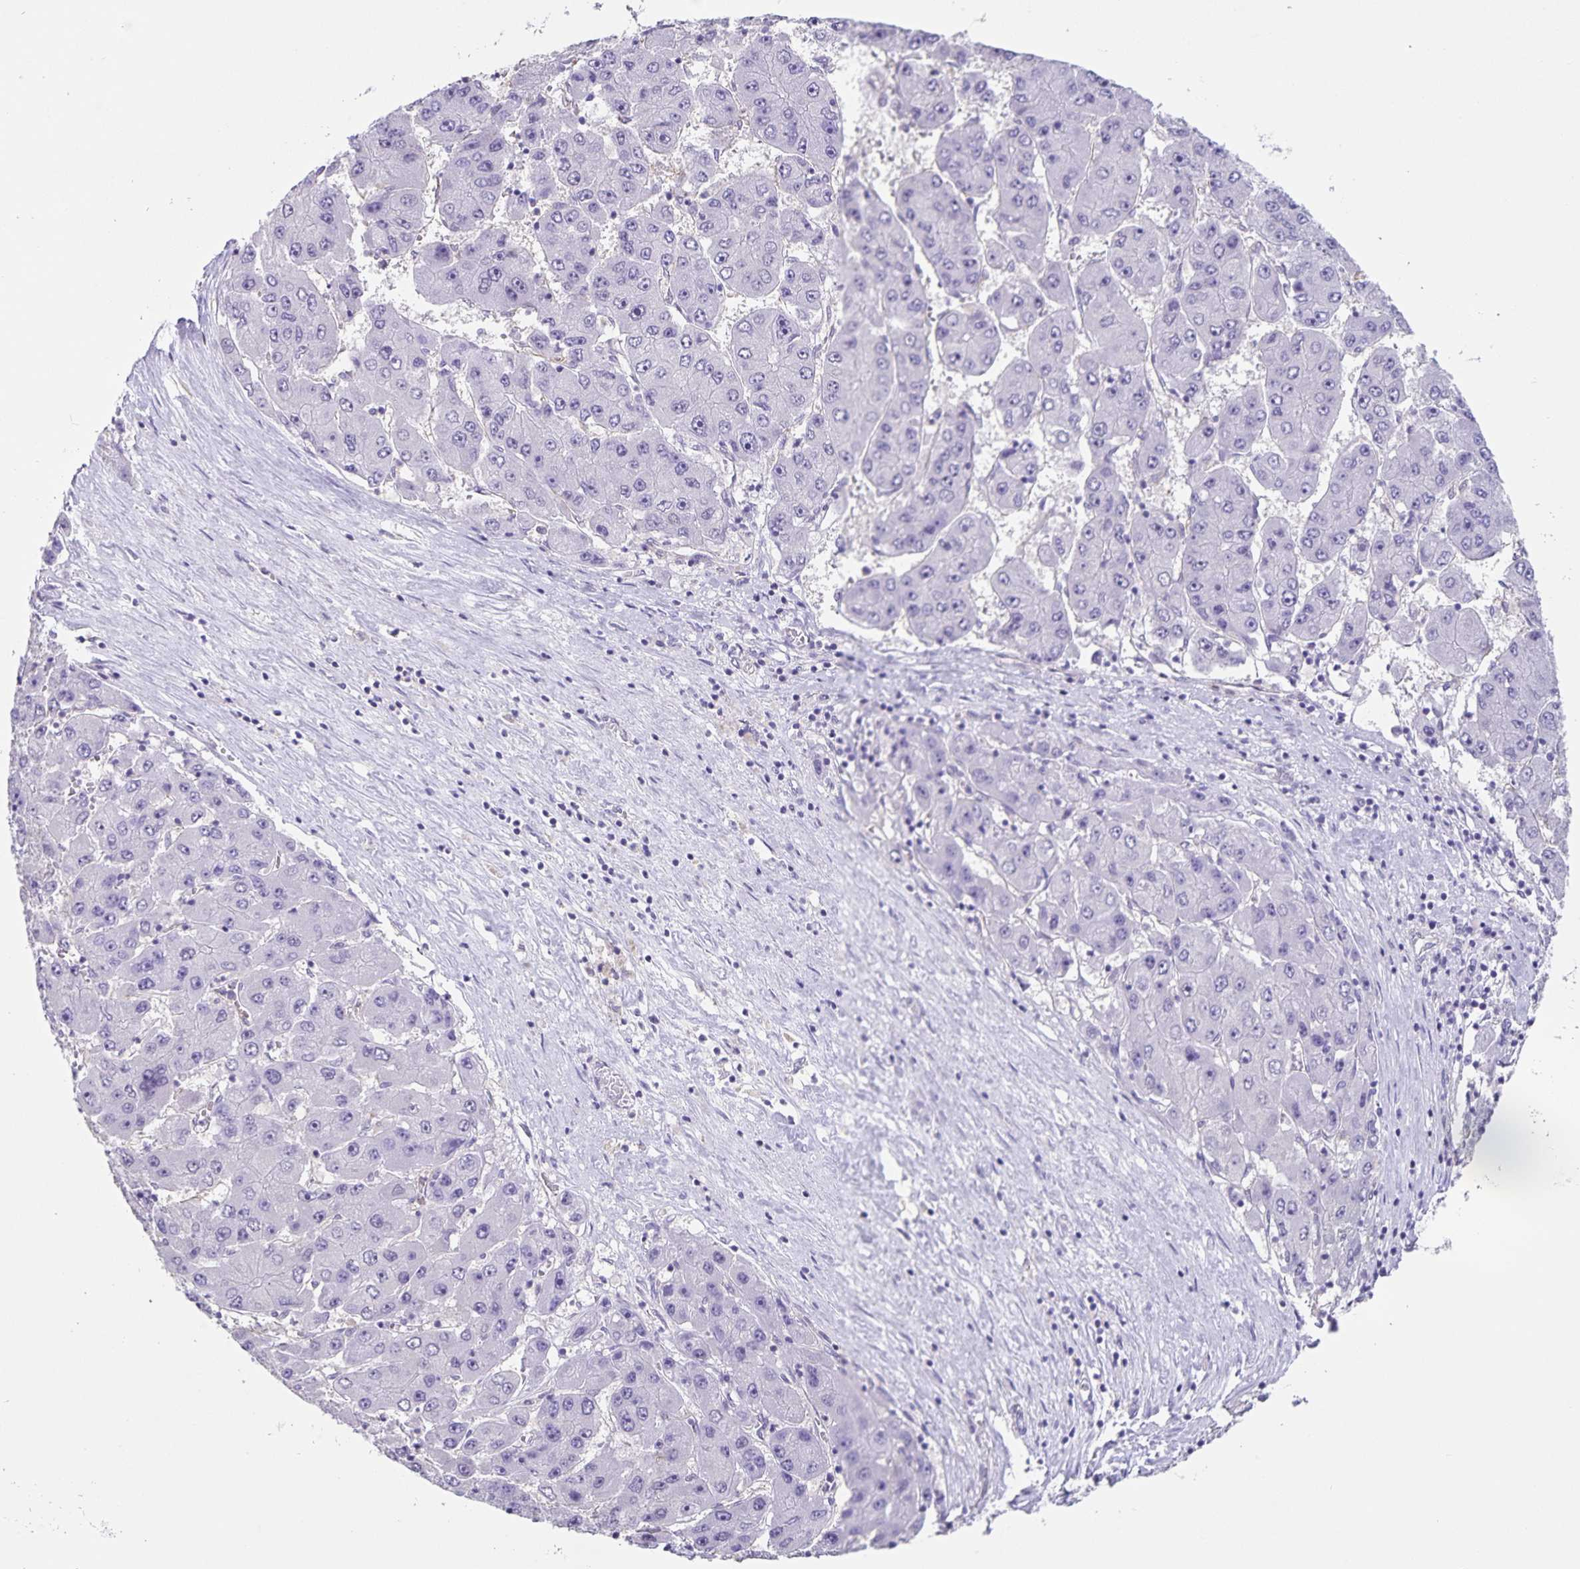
{"staining": {"intensity": "negative", "quantity": "none", "location": "none"}, "tissue": "liver cancer", "cell_type": "Tumor cells", "image_type": "cancer", "snomed": [{"axis": "morphology", "description": "Carcinoma, Hepatocellular, NOS"}, {"axis": "topography", "description": "Liver"}], "caption": "The micrograph exhibits no staining of tumor cells in hepatocellular carcinoma (liver).", "gene": "SYNM", "patient": {"sex": "female", "age": 61}}